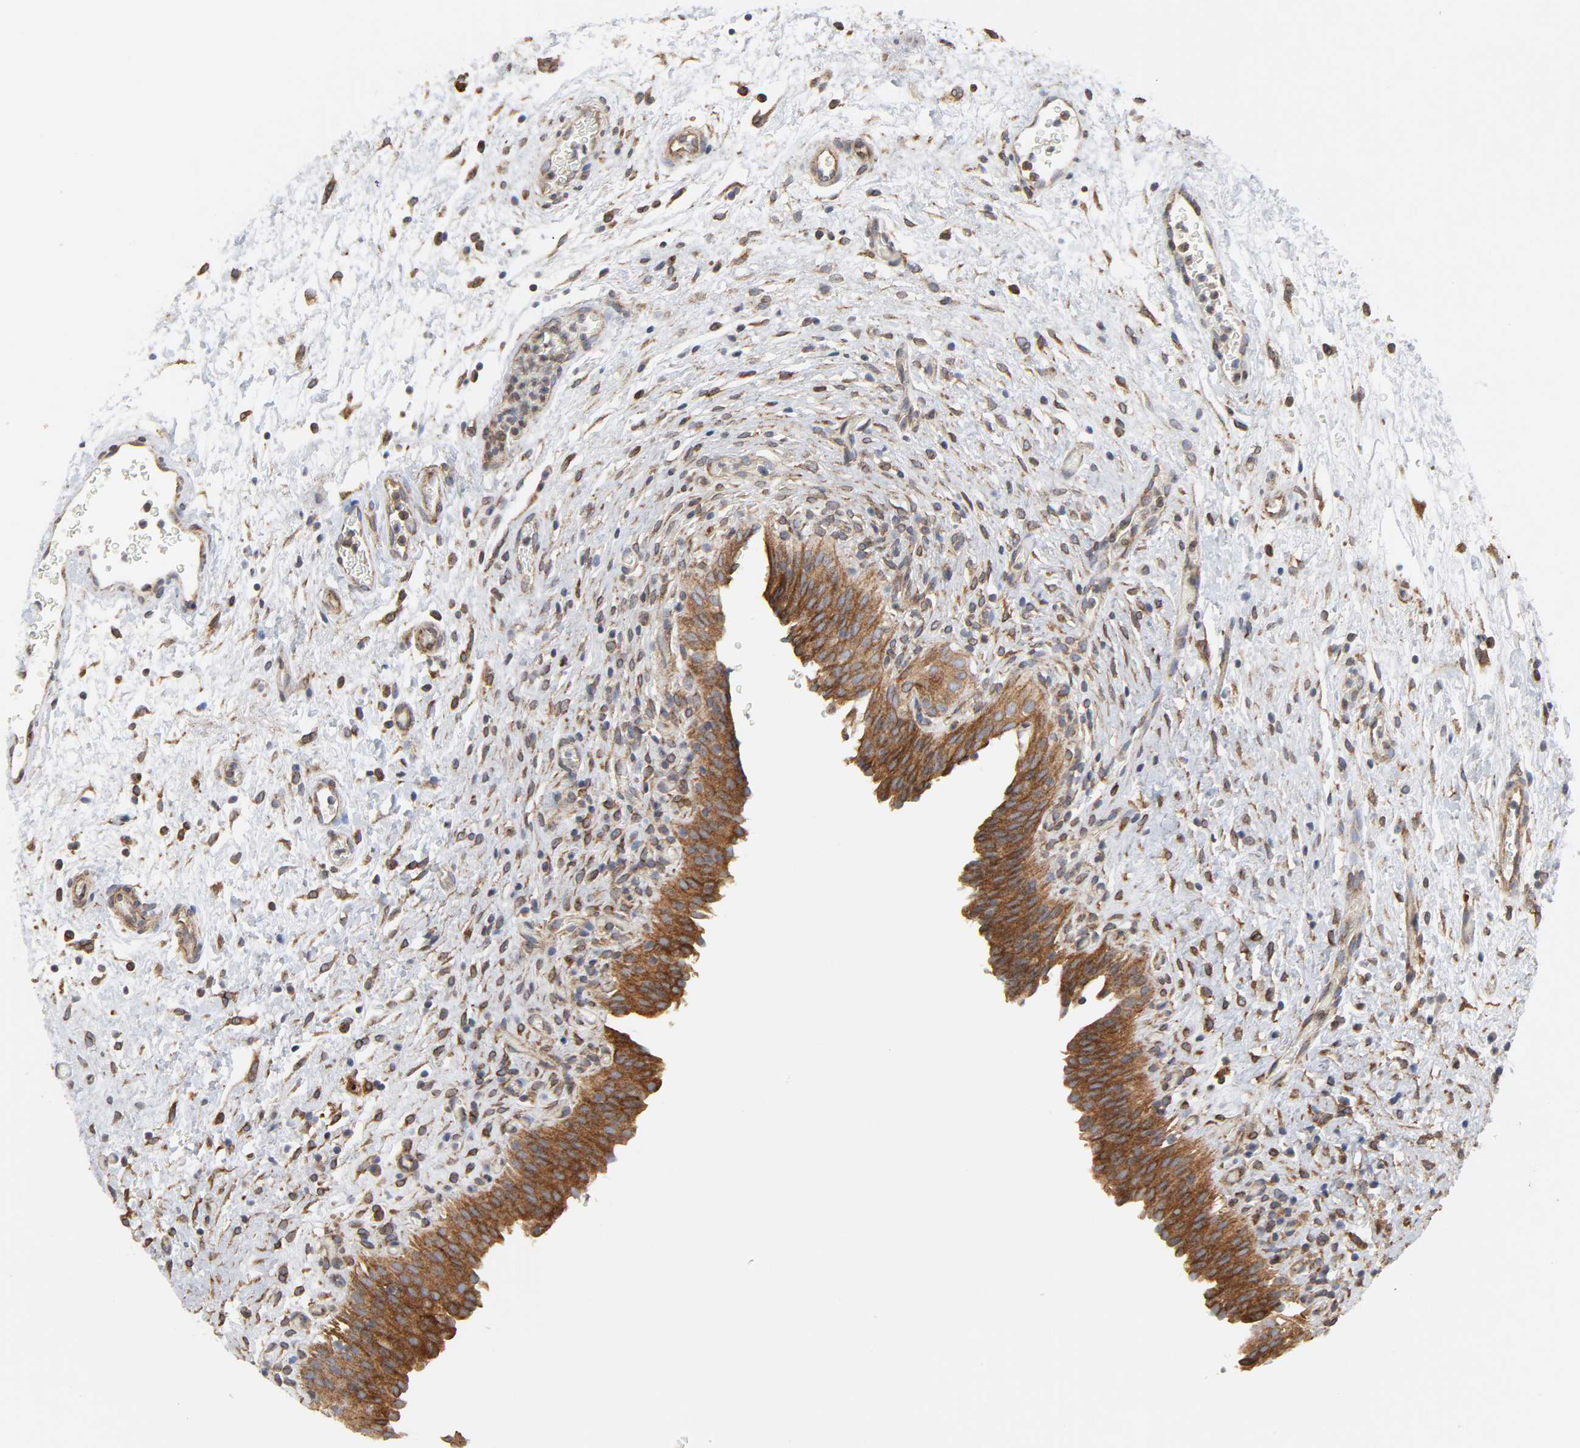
{"staining": {"intensity": "strong", "quantity": ">75%", "location": "cytoplasmic/membranous"}, "tissue": "urinary bladder", "cell_type": "Urothelial cells", "image_type": "normal", "snomed": [{"axis": "morphology", "description": "Normal tissue, NOS"}, {"axis": "topography", "description": "Urinary bladder"}], "caption": "About >75% of urothelial cells in normal urinary bladder show strong cytoplasmic/membranous protein positivity as visualized by brown immunohistochemical staining.", "gene": "POR", "patient": {"sex": "male", "age": 51}}